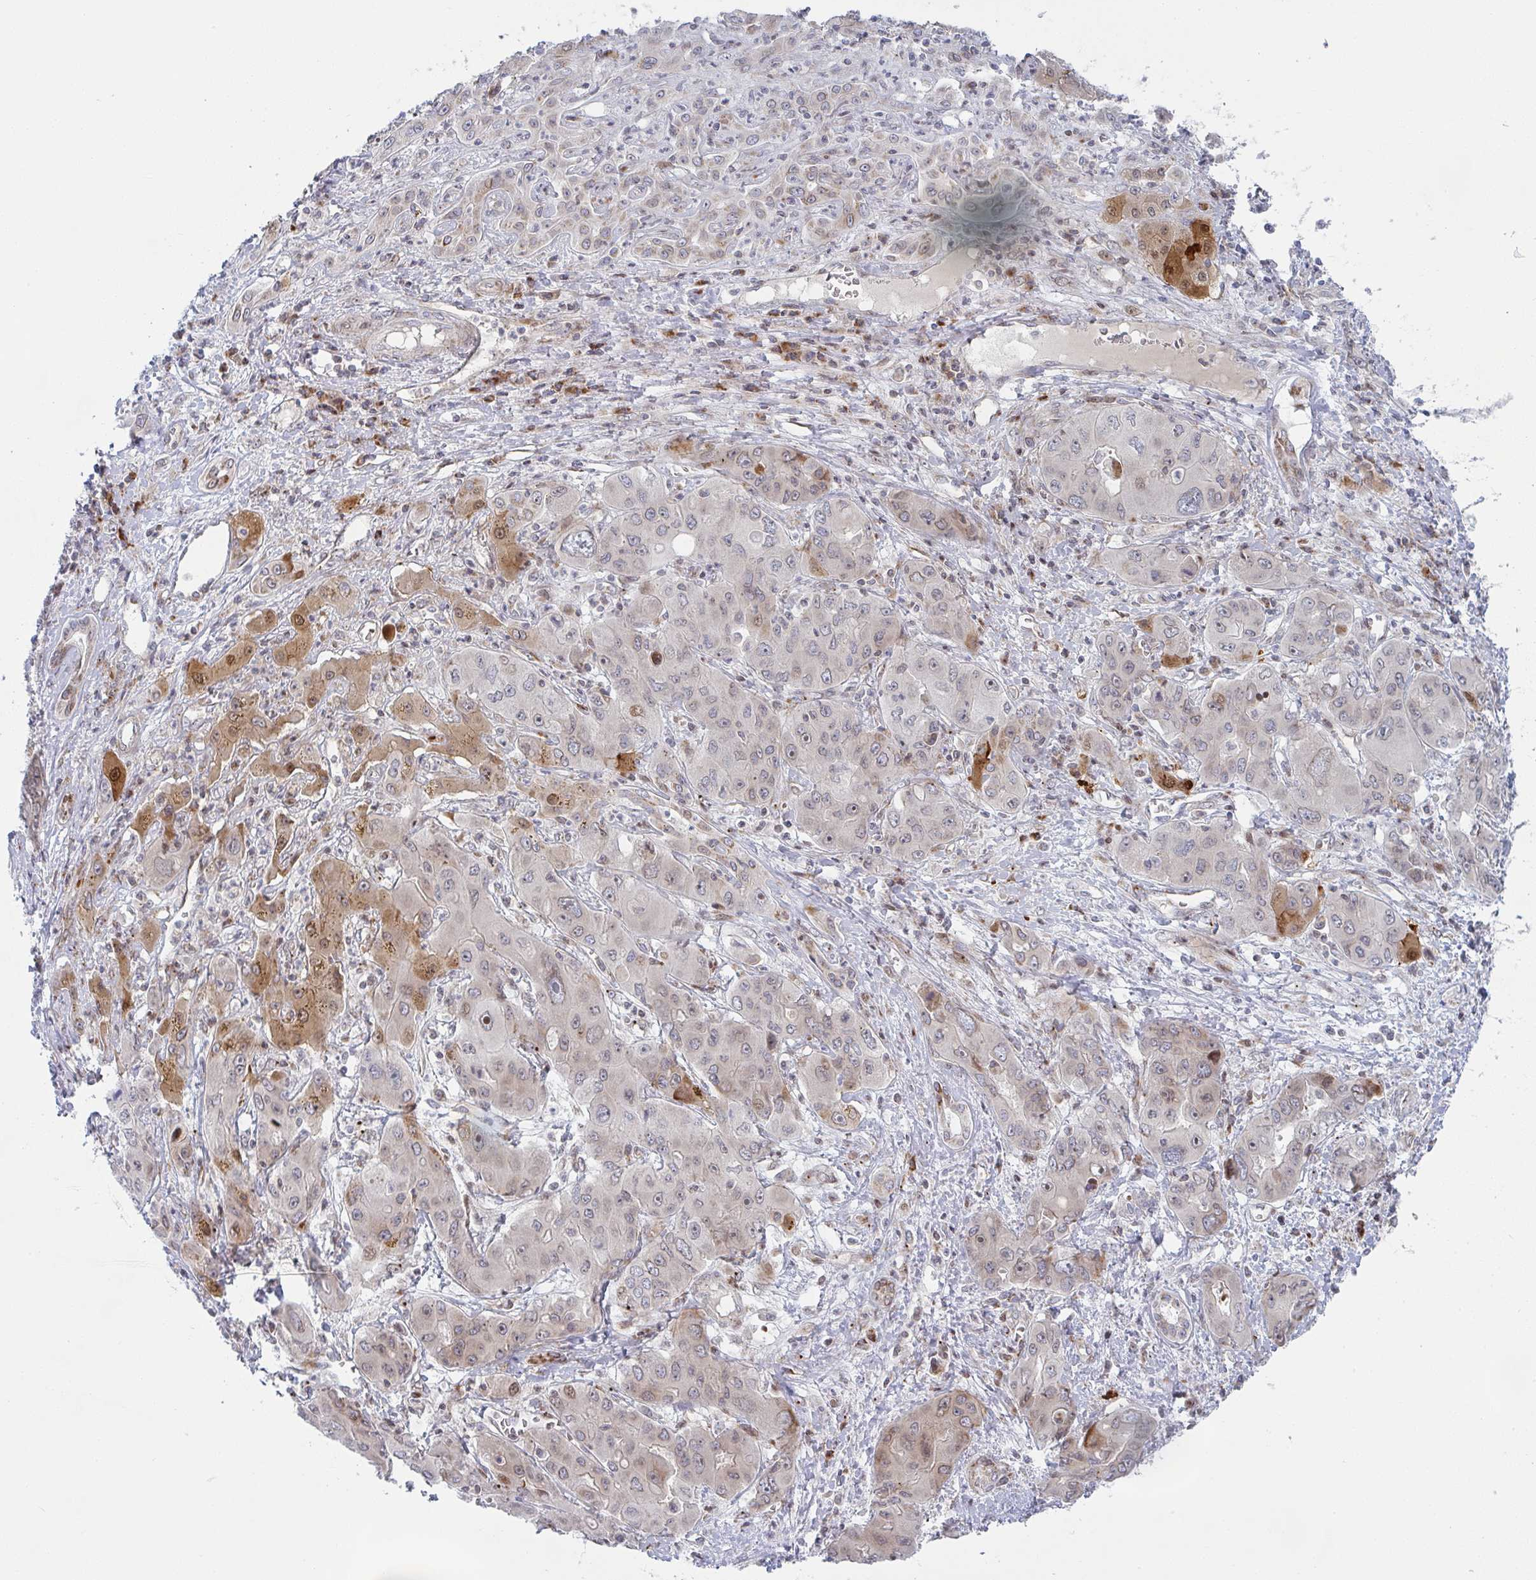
{"staining": {"intensity": "moderate", "quantity": "<25%", "location": "cytoplasmic/membranous,nuclear"}, "tissue": "liver cancer", "cell_type": "Tumor cells", "image_type": "cancer", "snomed": [{"axis": "morphology", "description": "Cholangiocarcinoma"}, {"axis": "topography", "description": "Liver"}], "caption": "Moderate cytoplasmic/membranous and nuclear protein expression is present in about <25% of tumor cells in cholangiocarcinoma (liver).", "gene": "PRKCH", "patient": {"sex": "male", "age": 67}}